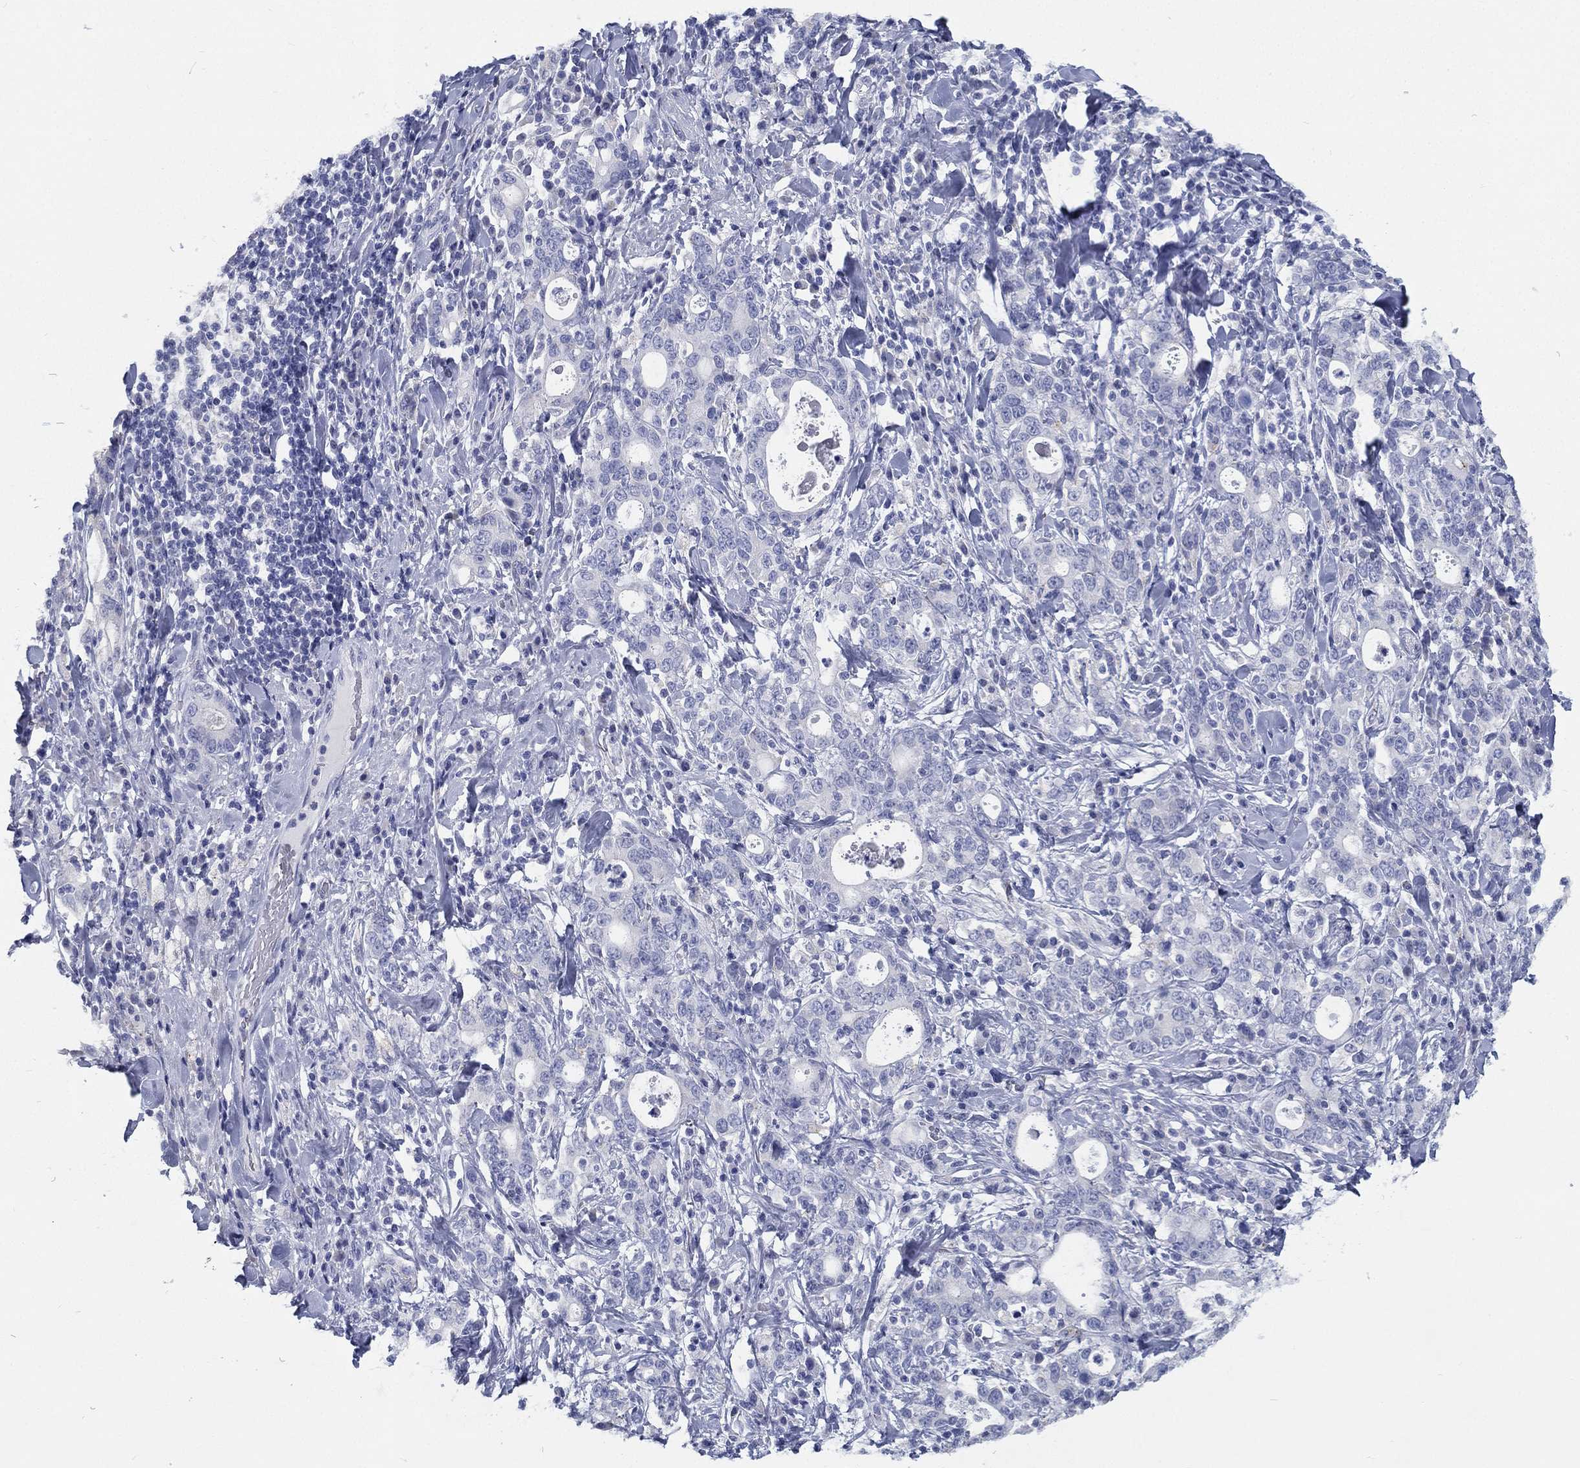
{"staining": {"intensity": "negative", "quantity": "none", "location": "none"}, "tissue": "stomach cancer", "cell_type": "Tumor cells", "image_type": "cancer", "snomed": [{"axis": "morphology", "description": "Adenocarcinoma, NOS"}, {"axis": "topography", "description": "Stomach"}], "caption": "This is an immunohistochemistry (IHC) micrograph of human adenocarcinoma (stomach). There is no positivity in tumor cells.", "gene": "RSPH4A", "patient": {"sex": "male", "age": 79}}